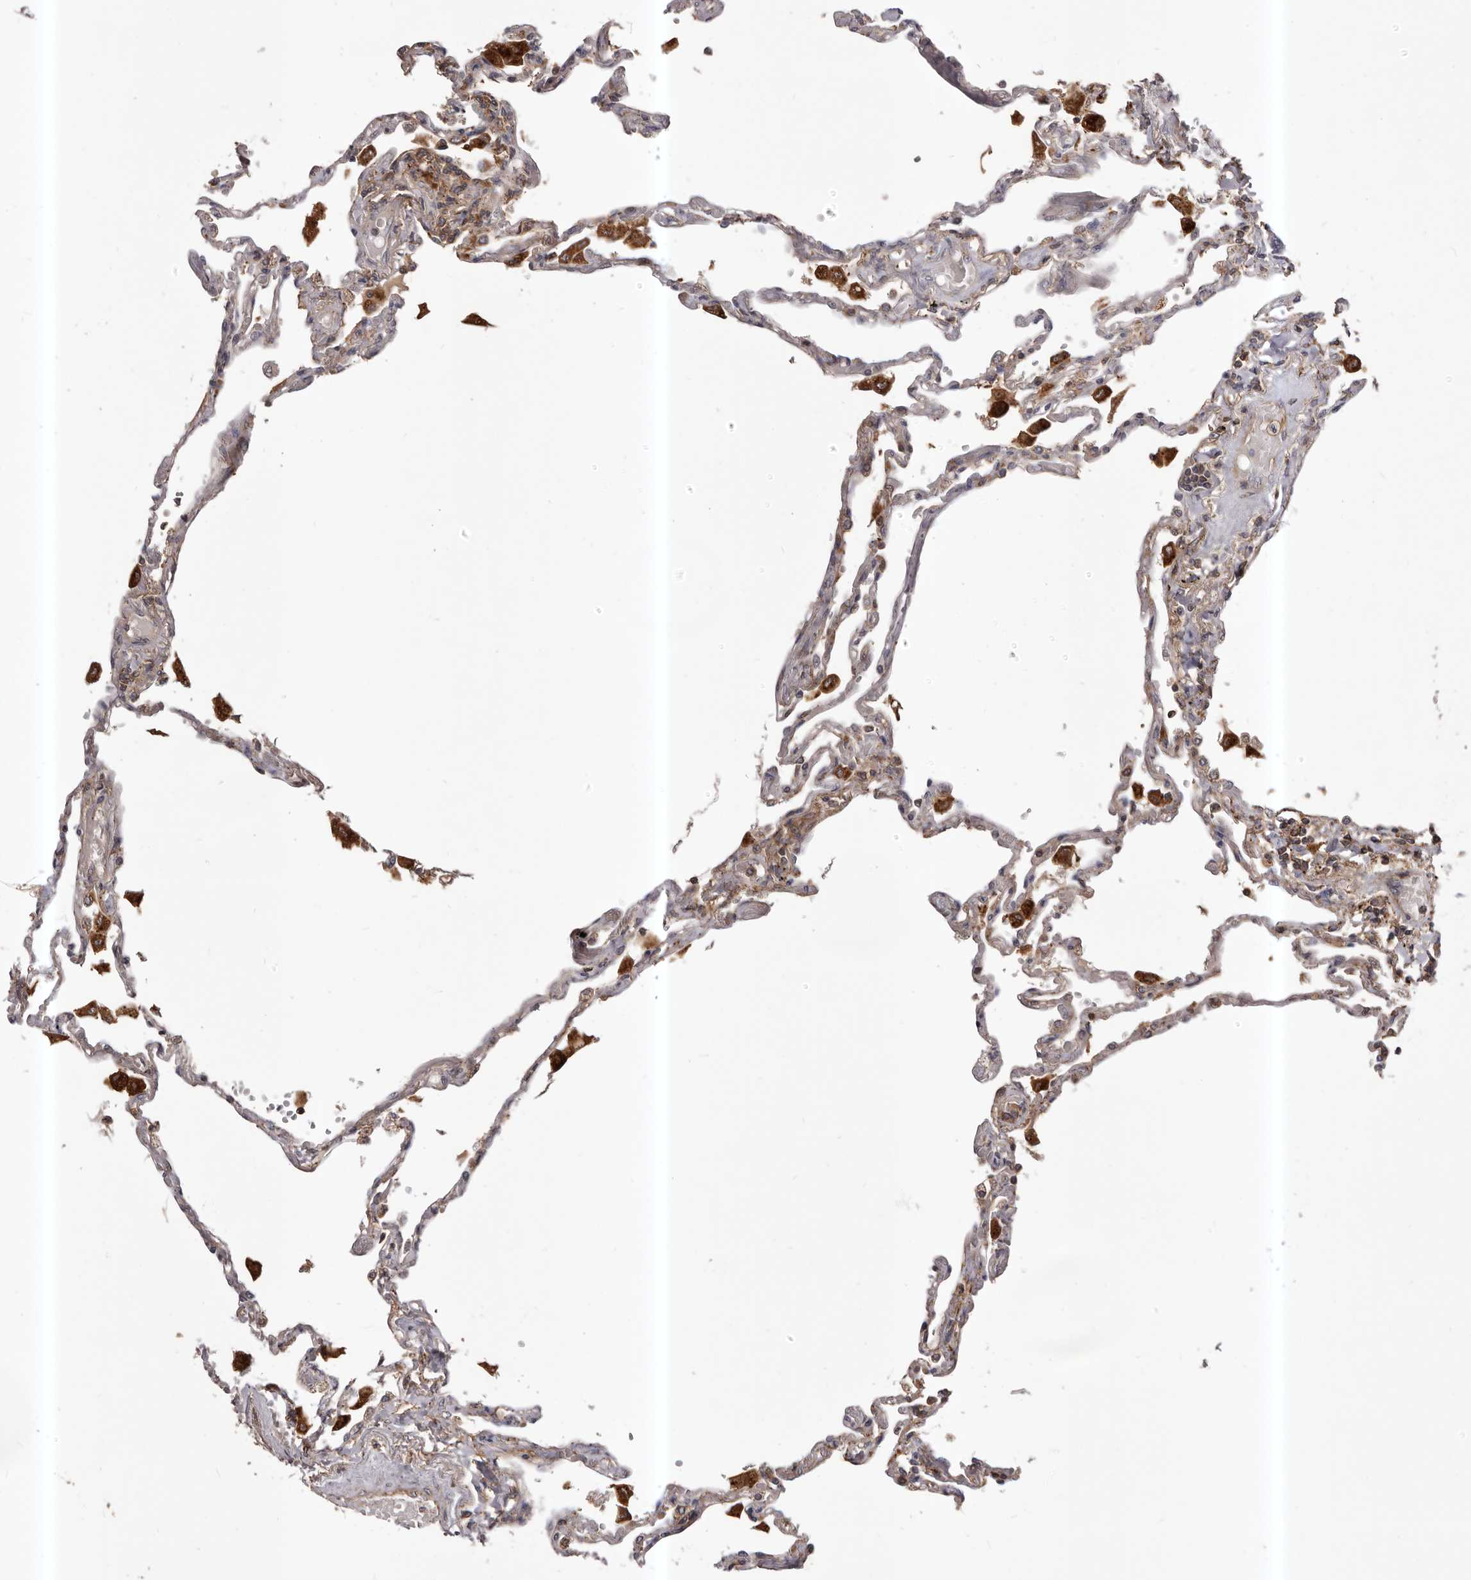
{"staining": {"intensity": "moderate", "quantity": "<25%", "location": "cytoplasmic/membranous"}, "tissue": "lung", "cell_type": "Alveolar cells", "image_type": "normal", "snomed": [{"axis": "morphology", "description": "Normal tissue, NOS"}, {"axis": "topography", "description": "Lung"}], "caption": "IHC of unremarkable lung exhibits low levels of moderate cytoplasmic/membranous expression in about <25% of alveolar cells. (IHC, brightfield microscopy, high magnification).", "gene": "GLIPR2", "patient": {"sex": "female", "age": 67}}